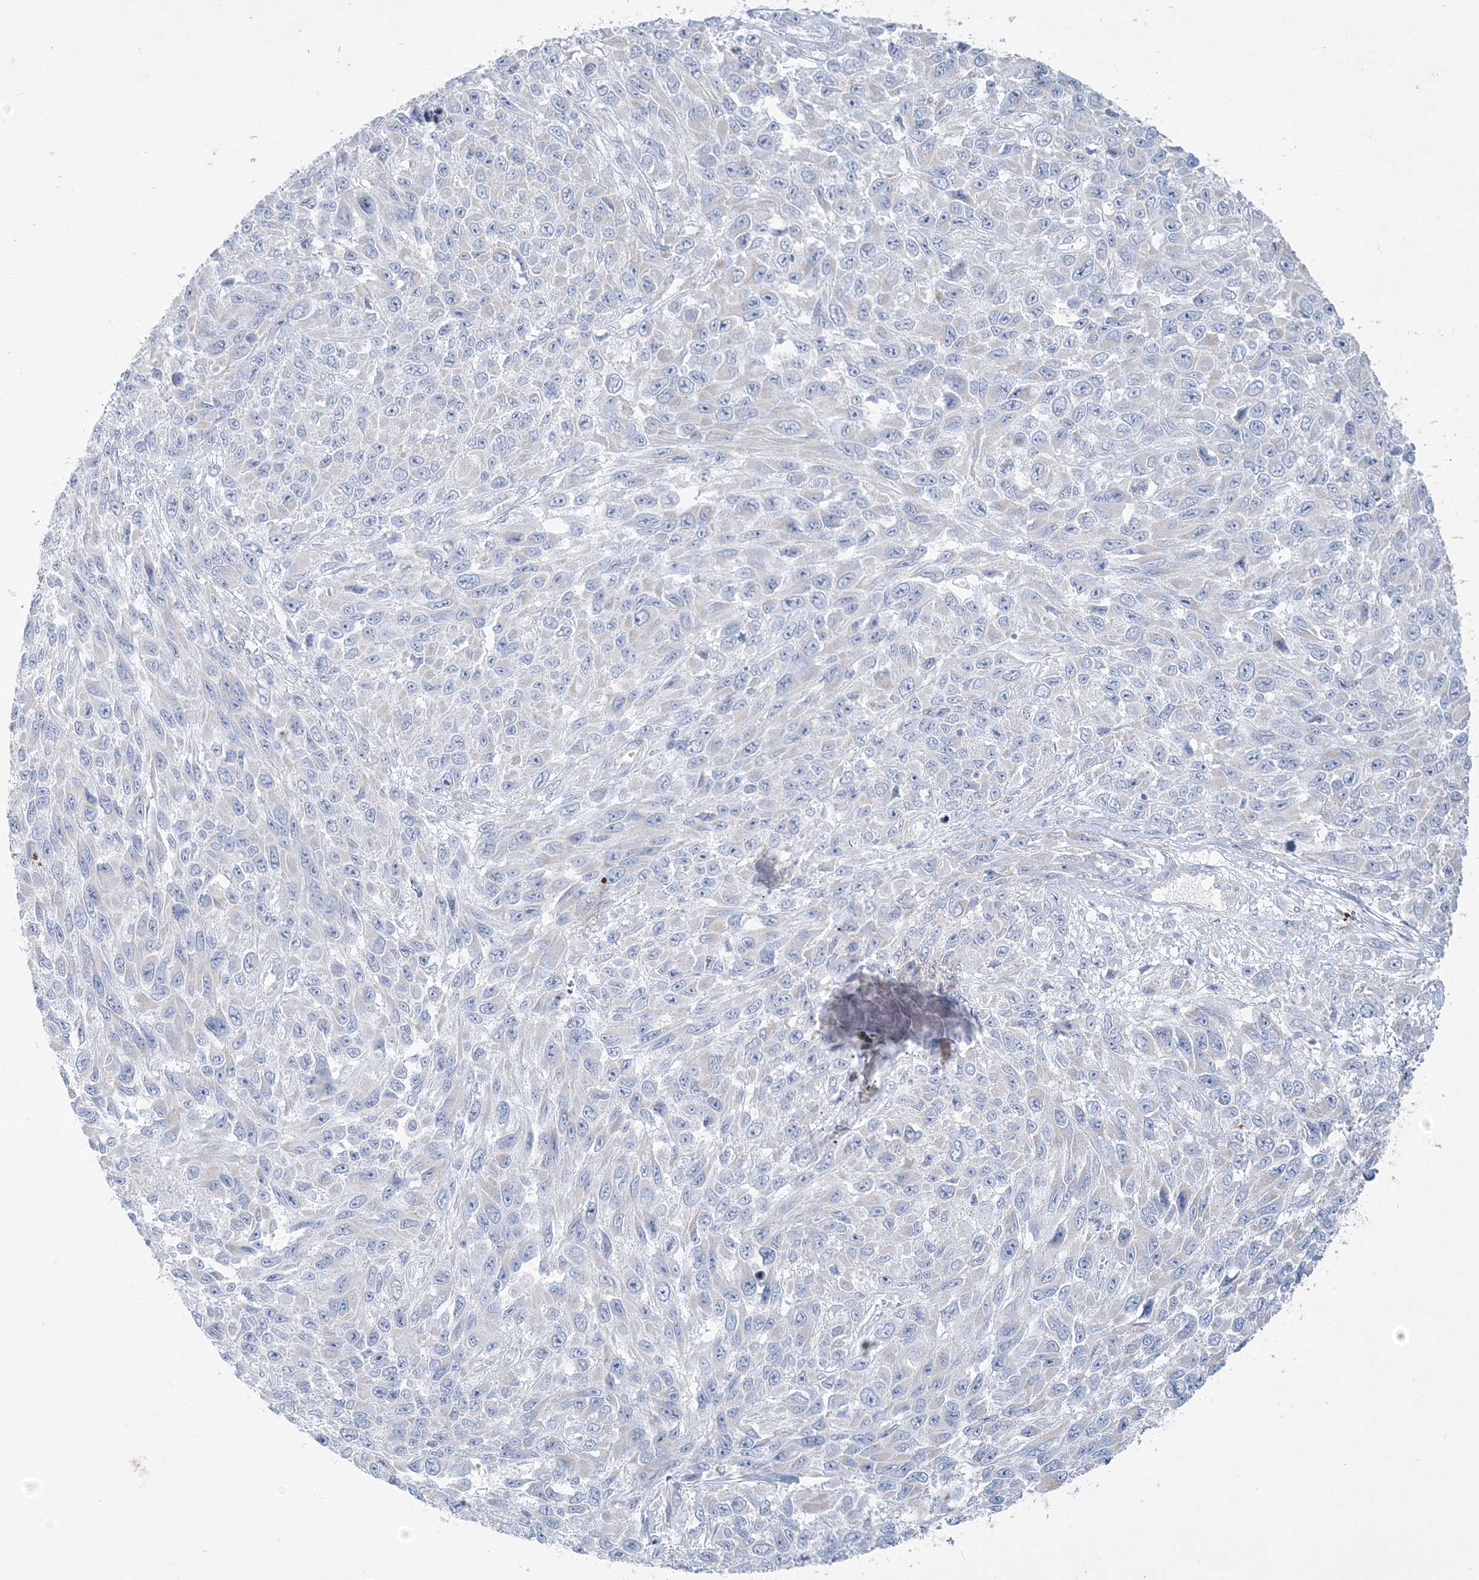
{"staining": {"intensity": "negative", "quantity": "none", "location": "none"}, "tissue": "melanoma", "cell_type": "Tumor cells", "image_type": "cancer", "snomed": [{"axis": "morphology", "description": "Malignant melanoma, NOS"}, {"axis": "topography", "description": "Skin"}], "caption": "Malignant melanoma stained for a protein using IHC demonstrates no positivity tumor cells.", "gene": "TBC1D7", "patient": {"sex": "female", "age": 96}}